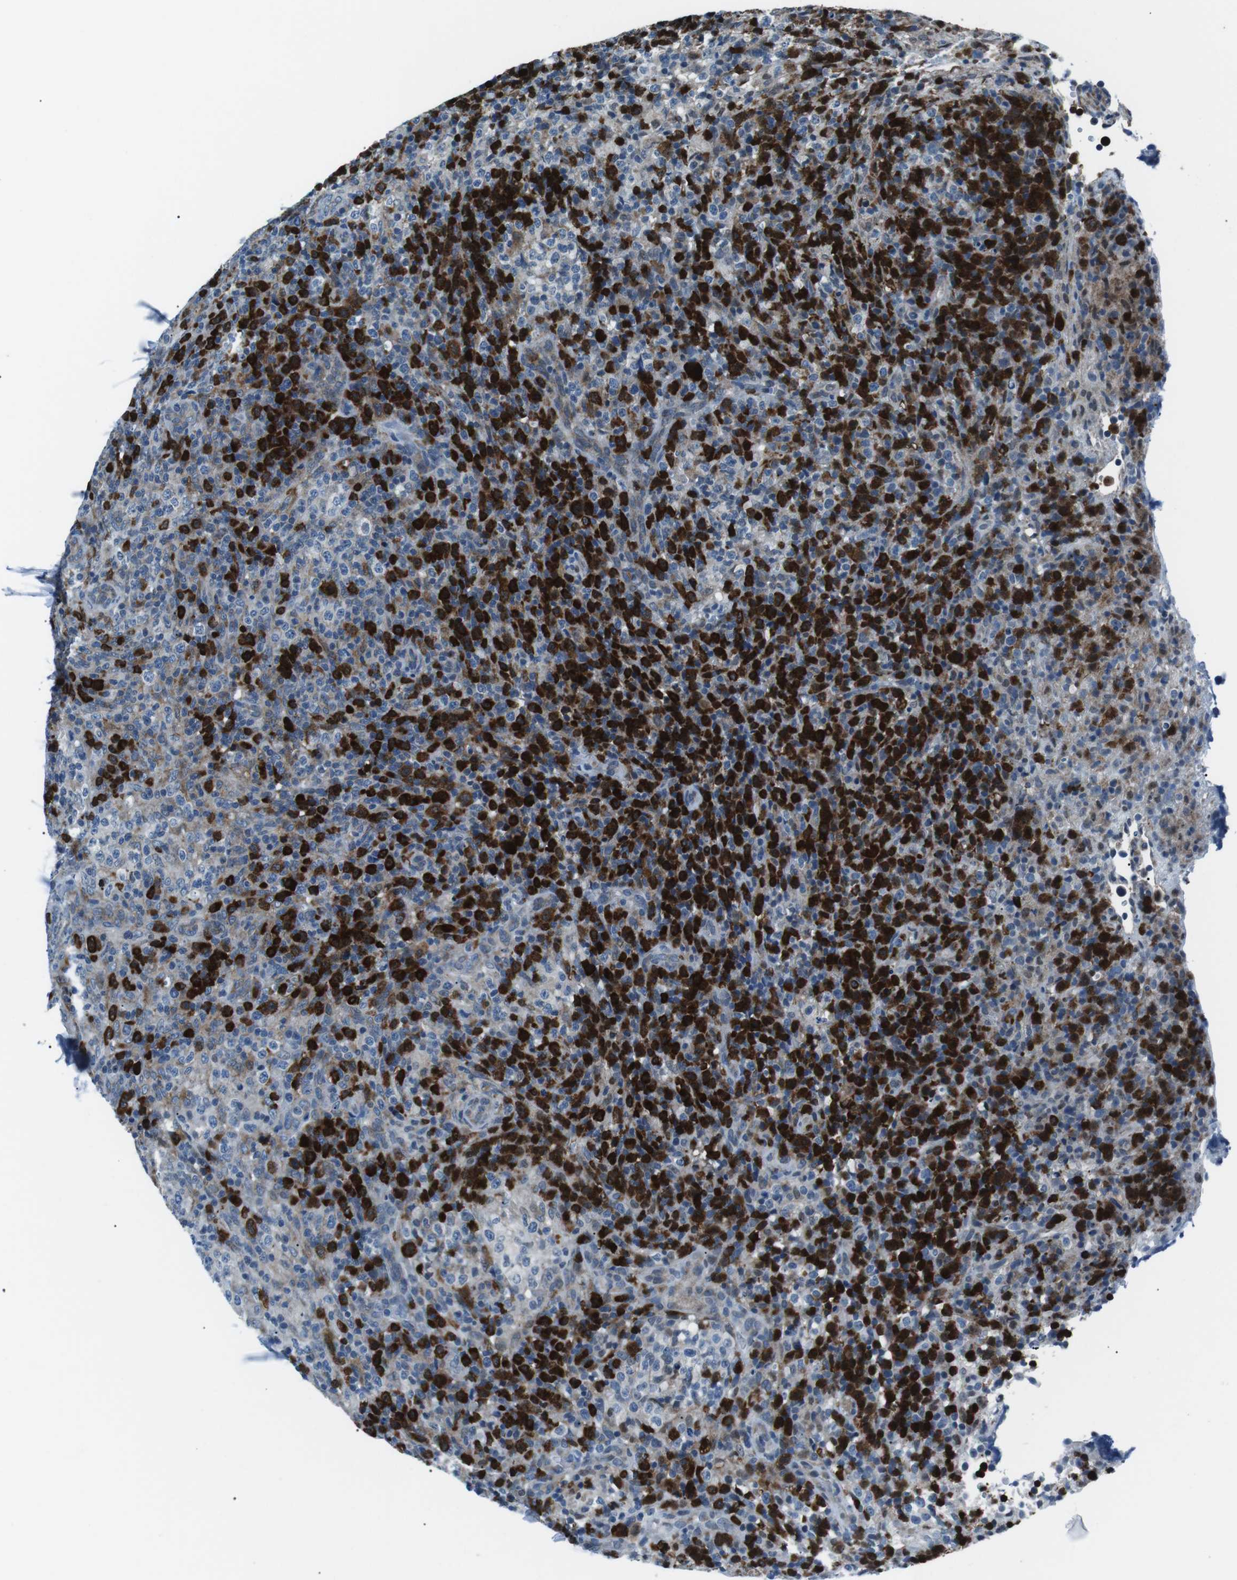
{"staining": {"intensity": "strong", "quantity": ">75%", "location": "cytoplasmic/membranous"}, "tissue": "lymphoma", "cell_type": "Tumor cells", "image_type": "cancer", "snomed": [{"axis": "morphology", "description": "Malignant lymphoma, non-Hodgkin's type, High grade"}, {"axis": "topography", "description": "Lymph node"}], "caption": "A histopathology image of human malignant lymphoma, non-Hodgkin's type (high-grade) stained for a protein shows strong cytoplasmic/membranous brown staining in tumor cells.", "gene": "BLNK", "patient": {"sex": "female", "age": 76}}